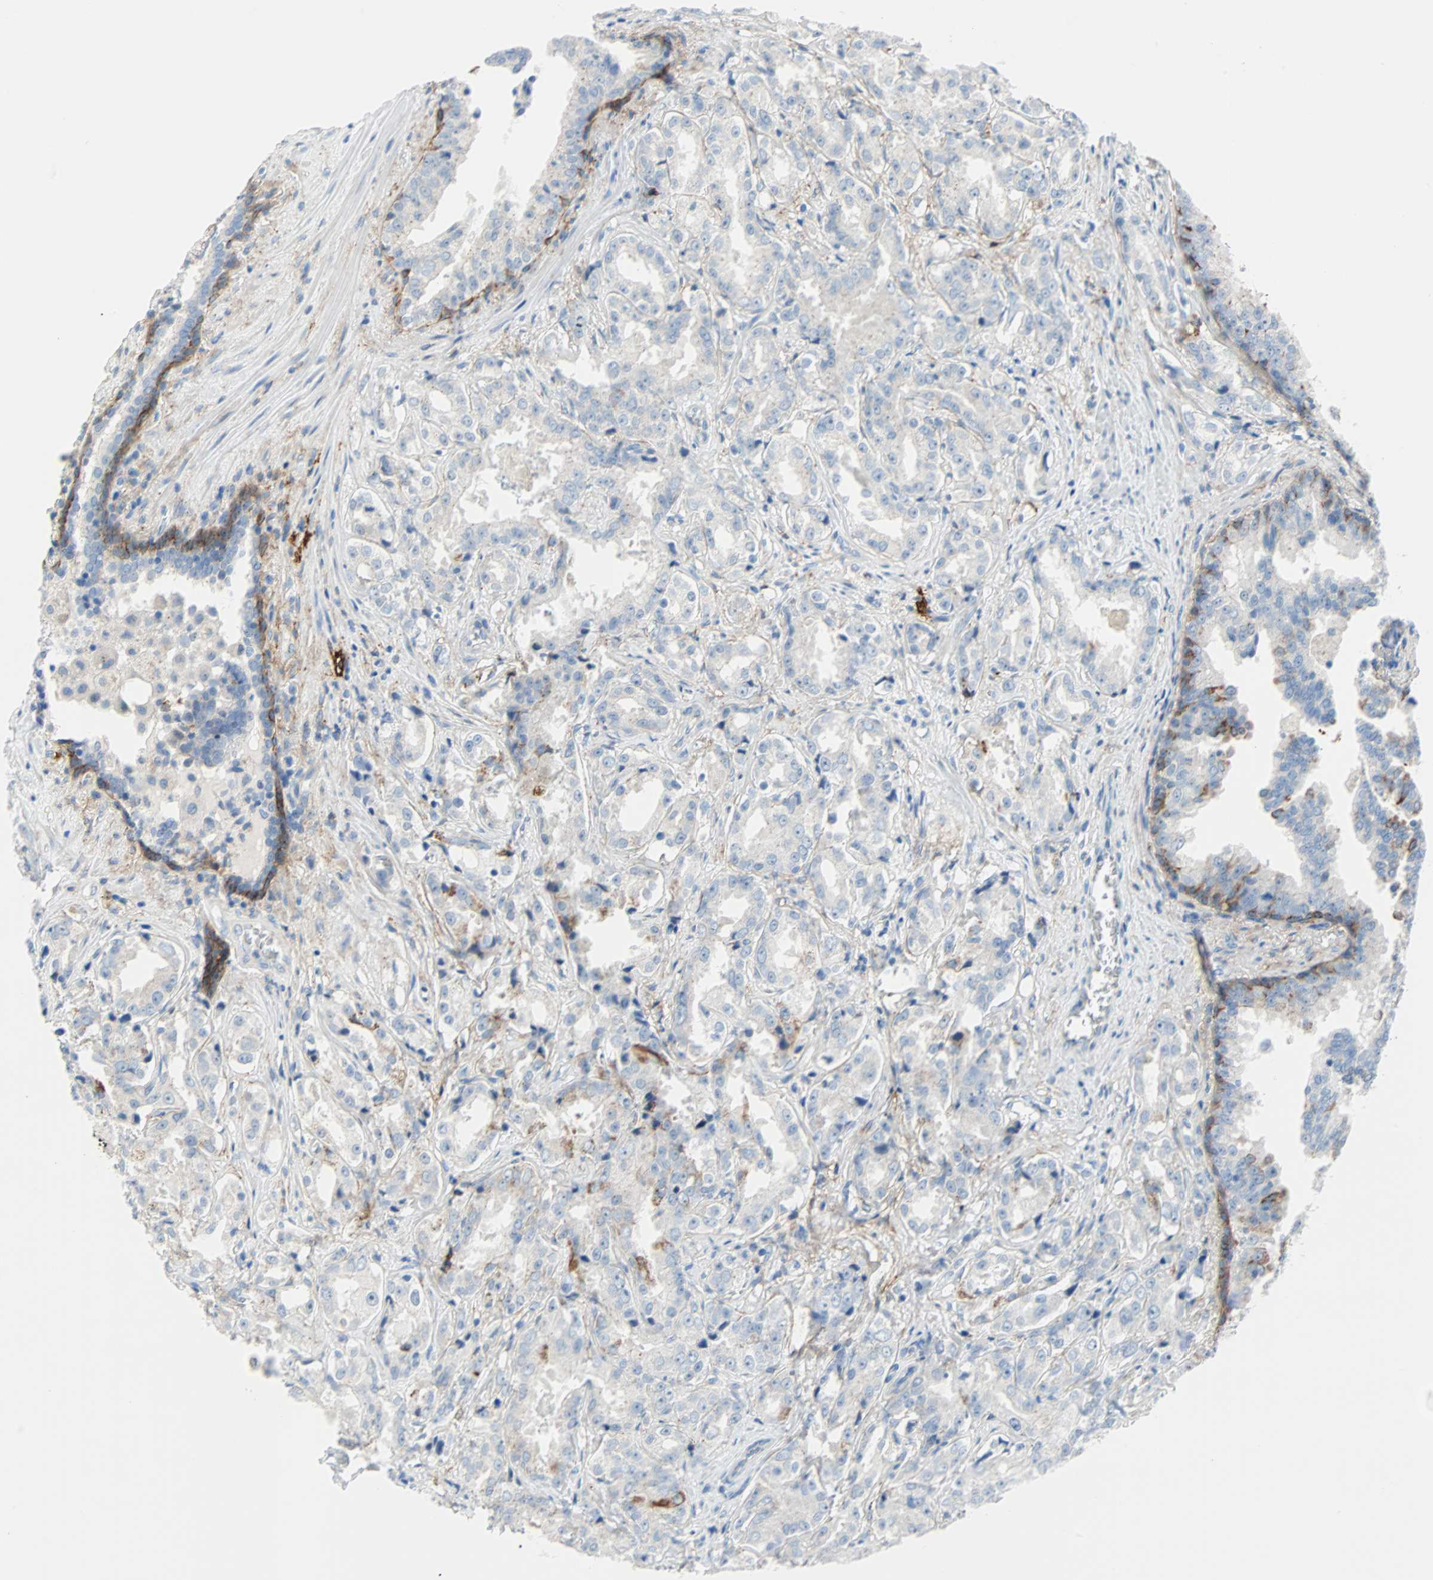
{"staining": {"intensity": "moderate", "quantity": "<25%", "location": "cytoplasmic/membranous"}, "tissue": "prostate cancer", "cell_type": "Tumor cells", "image_type": "cancer", "snomed": [{"axis": "morphology", "description": "Adenocarcinoma, High grade"}, {"axis": "topography", "description": "Prostate"}], "caption": "Moderate cytoplasmic/membranous protein expression is seen in approximately <25% of tumor cells in prostate cancer.", "gene": "PDPN", "patient": {"sex": "male", "age": 73}}